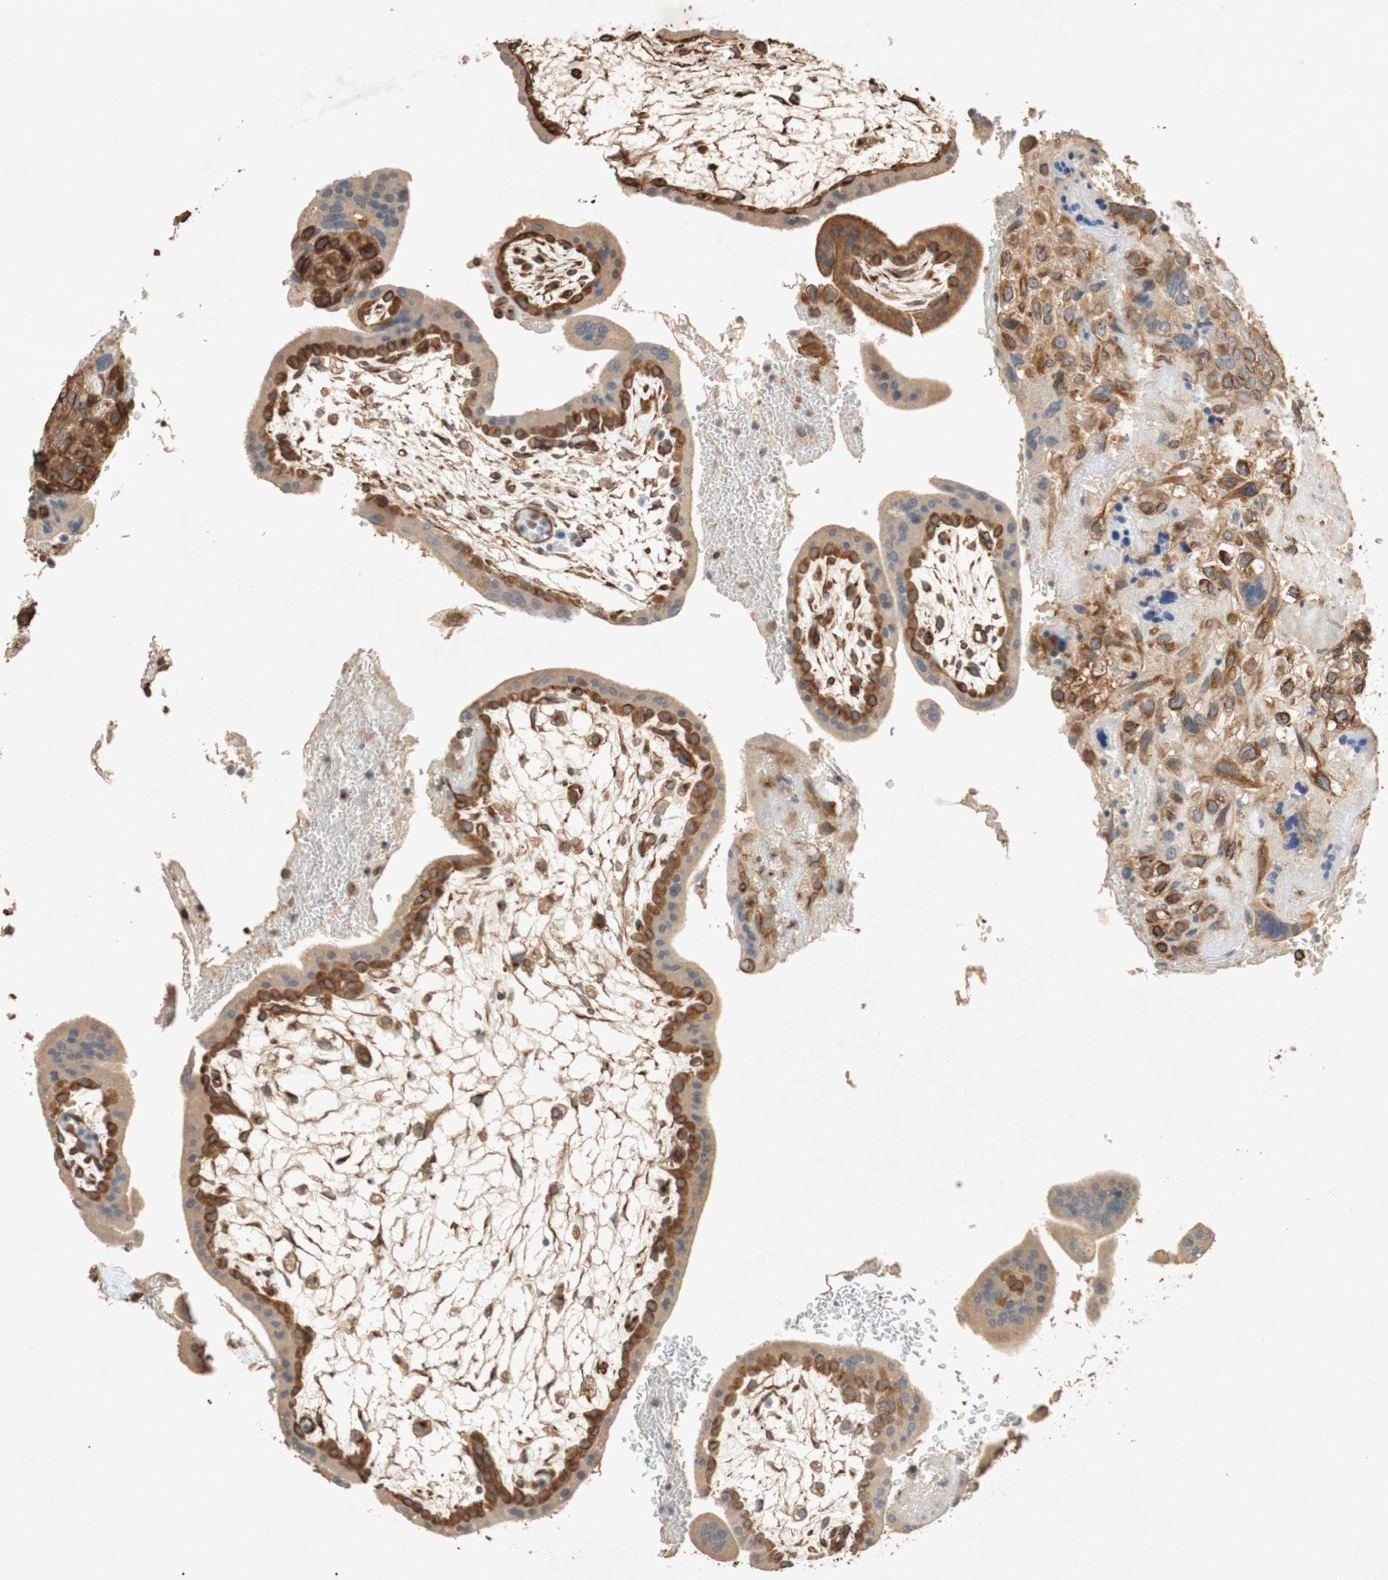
{"staining": {"intensity": "moderate", "quantity": ">75%", "location": "cytoplasmic/membranous"}, "tissue": "placenta", "cell_type": "Trophoblastic cells", "image_type": "normal", "snomed": [{"axis": "morphology", "description": "Normal tissue, NOS"}, {"axis": "topography", "description": "Placenta"}], "caption": "IHC micrograph of unremarkable placenta: human placenta stained using immunohistochemistry (IHC) displays medium levels of moderate protein expression localized specifically in the cytoplasmic/membranous of trophoblastic cells, appearing as a cytoplasmic/membranous brown color.", "gene": "TUBB", "patient": {"sex": "female", "age": 35}}